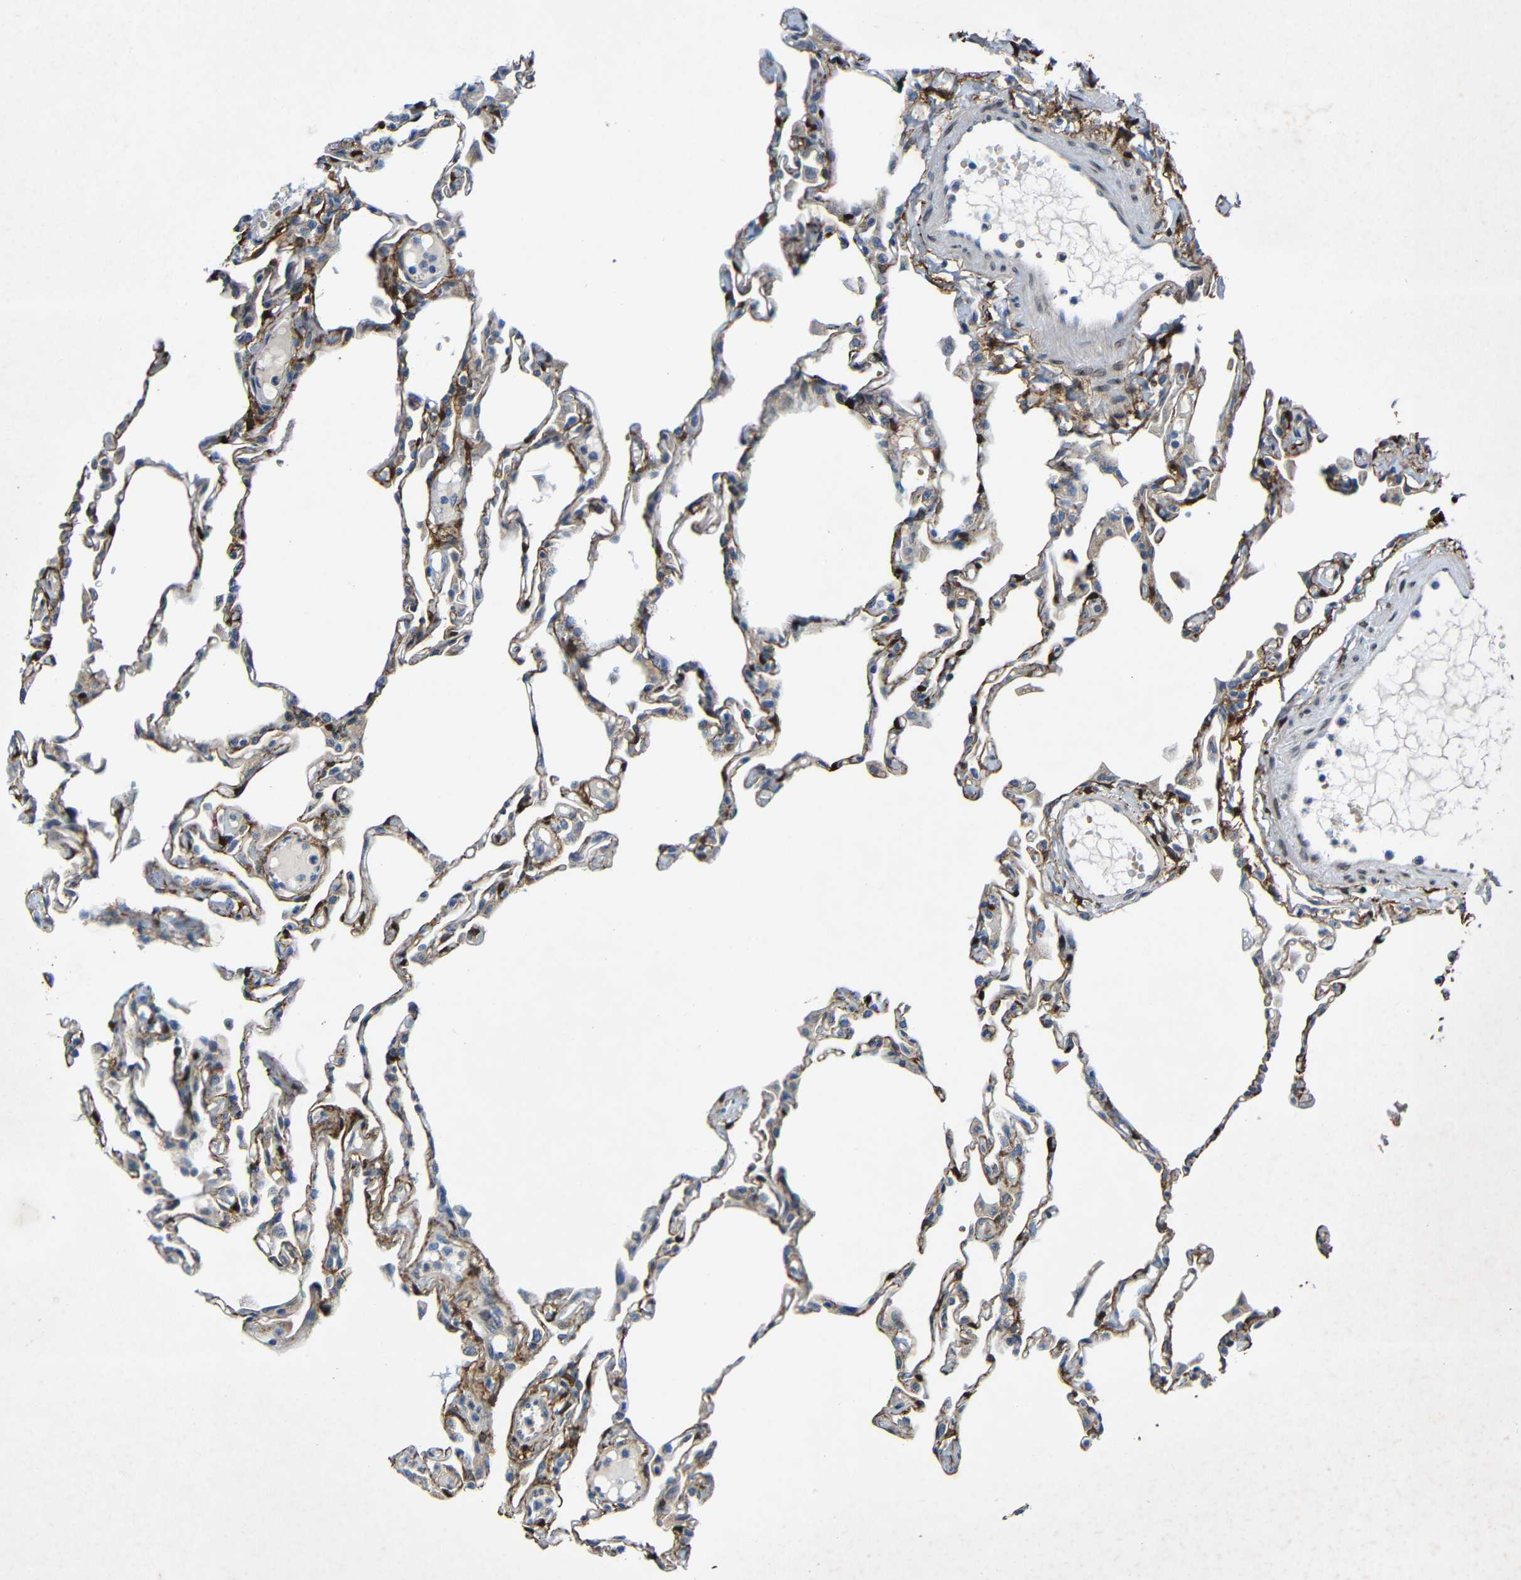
{"staining": {"intensity": "weak", "quantity": "25%-75%", "location": "cytoplasmic/membranous"}, "tissue": "lung", "cell_type": "Alveolar cells", "image_type": "normal", "snomed": [{"axis": "morphology", "description": "Normal tissue, NOS"}, {"axis": "topography", "description": "Lung"}], "caption": "IHC (DAB) staining of benign lung demonstrates weak cytoplasmic/membranous protein positivity in about 25%-75% of alveolar cells. The protein of interest is stained brown, and the nuclei are stained in blue (DAB (3,3'-diaminobenzidine) IHC with brightfield microscopy, high magnification).", "gene": "TMEM25", "patient": {"sex": "female", "age": 49}}